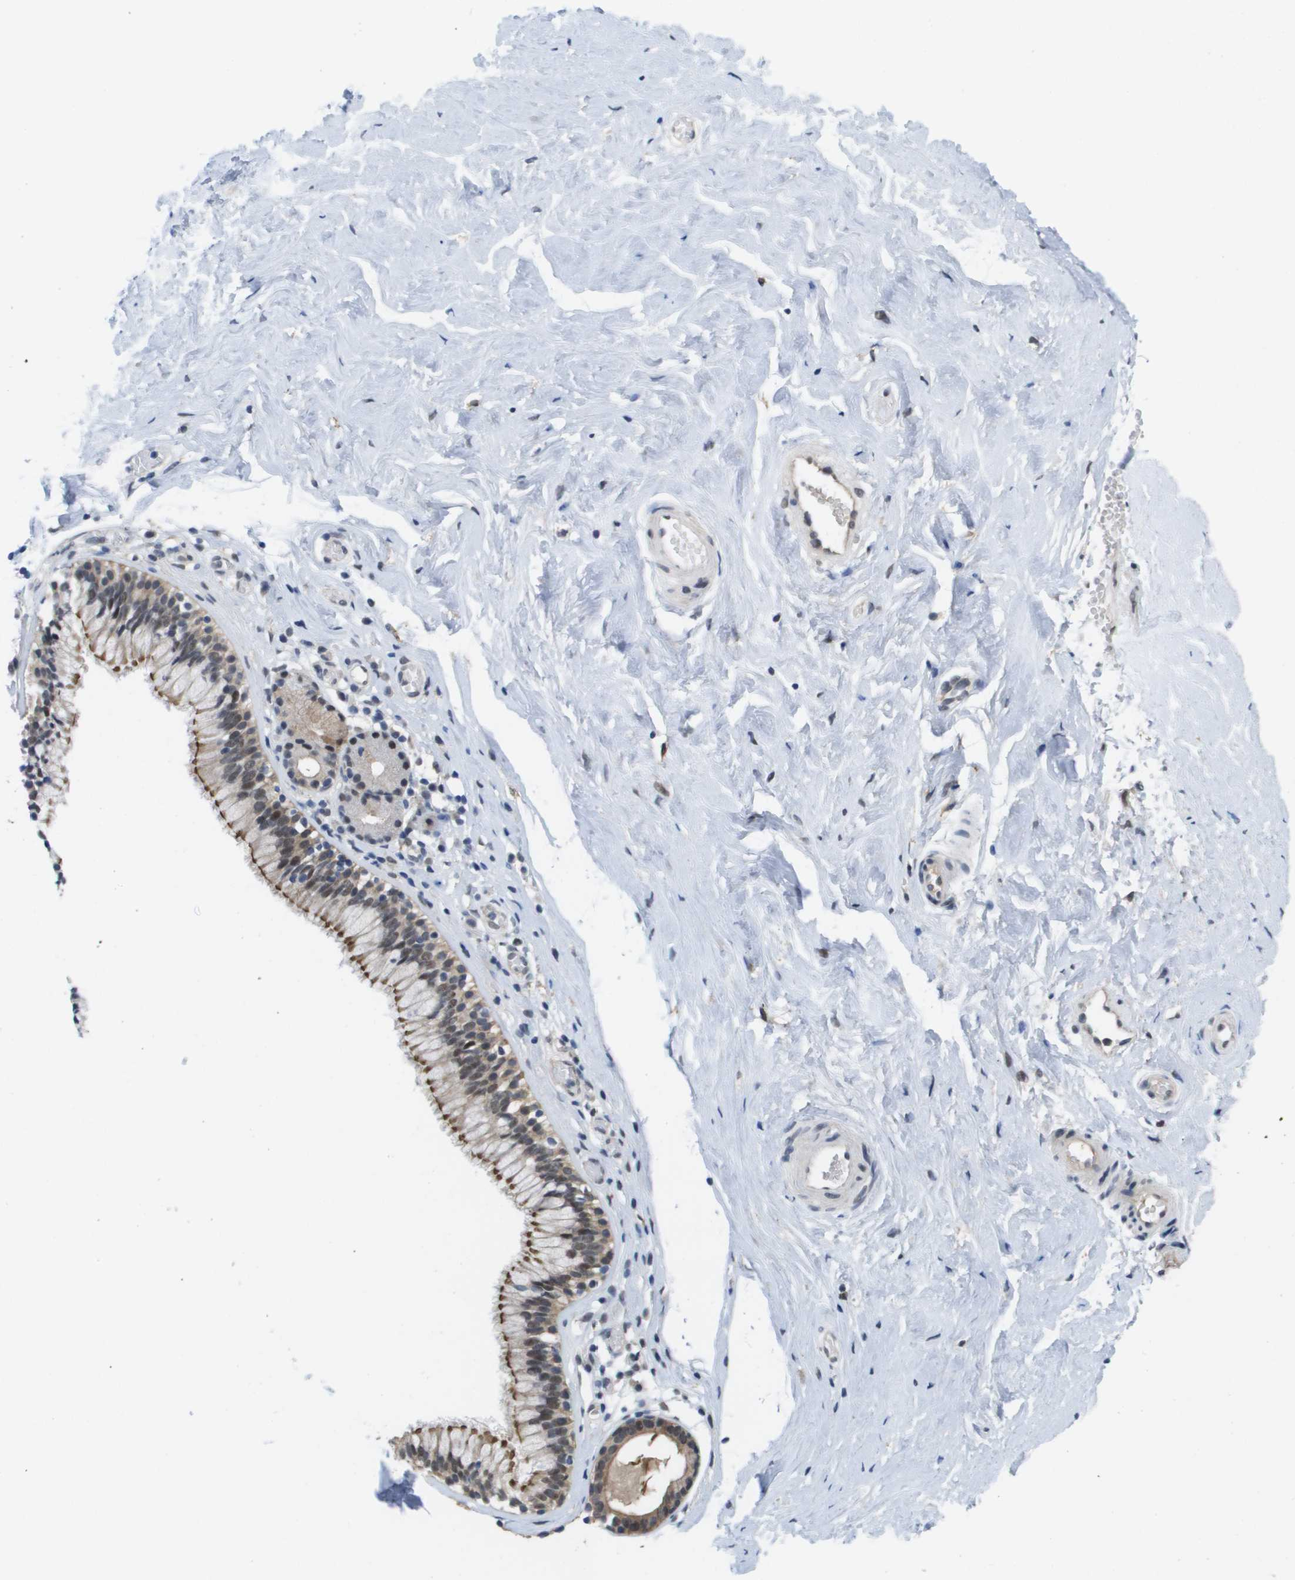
{"staining": {"intensity": "moderate", "quantity": "25%-75%", "location": "cytoplasmic/membranous,nuclear"}, "tissue": "nasopharynx", "cell_type": "Respiratory epithelial cells", "image_type": "normal", "snomed": [{"axis": "morphology", "description": "Normal tissue, NOS"}, {"axis": "morphology", "description": "Inflammation, NOS"}, {"axis": "topography", "description": "Nasopharynx"}], "caption": "Immunohistochemistry of benign nasopharynx reveals medium levels of moderate cytoplasmic/membranous,nuclear staining in approximately 25%-75% of respiratory epithelial cells.", "gene": "AMBRA1", "patient": {"sex": "male", "age": 48}}